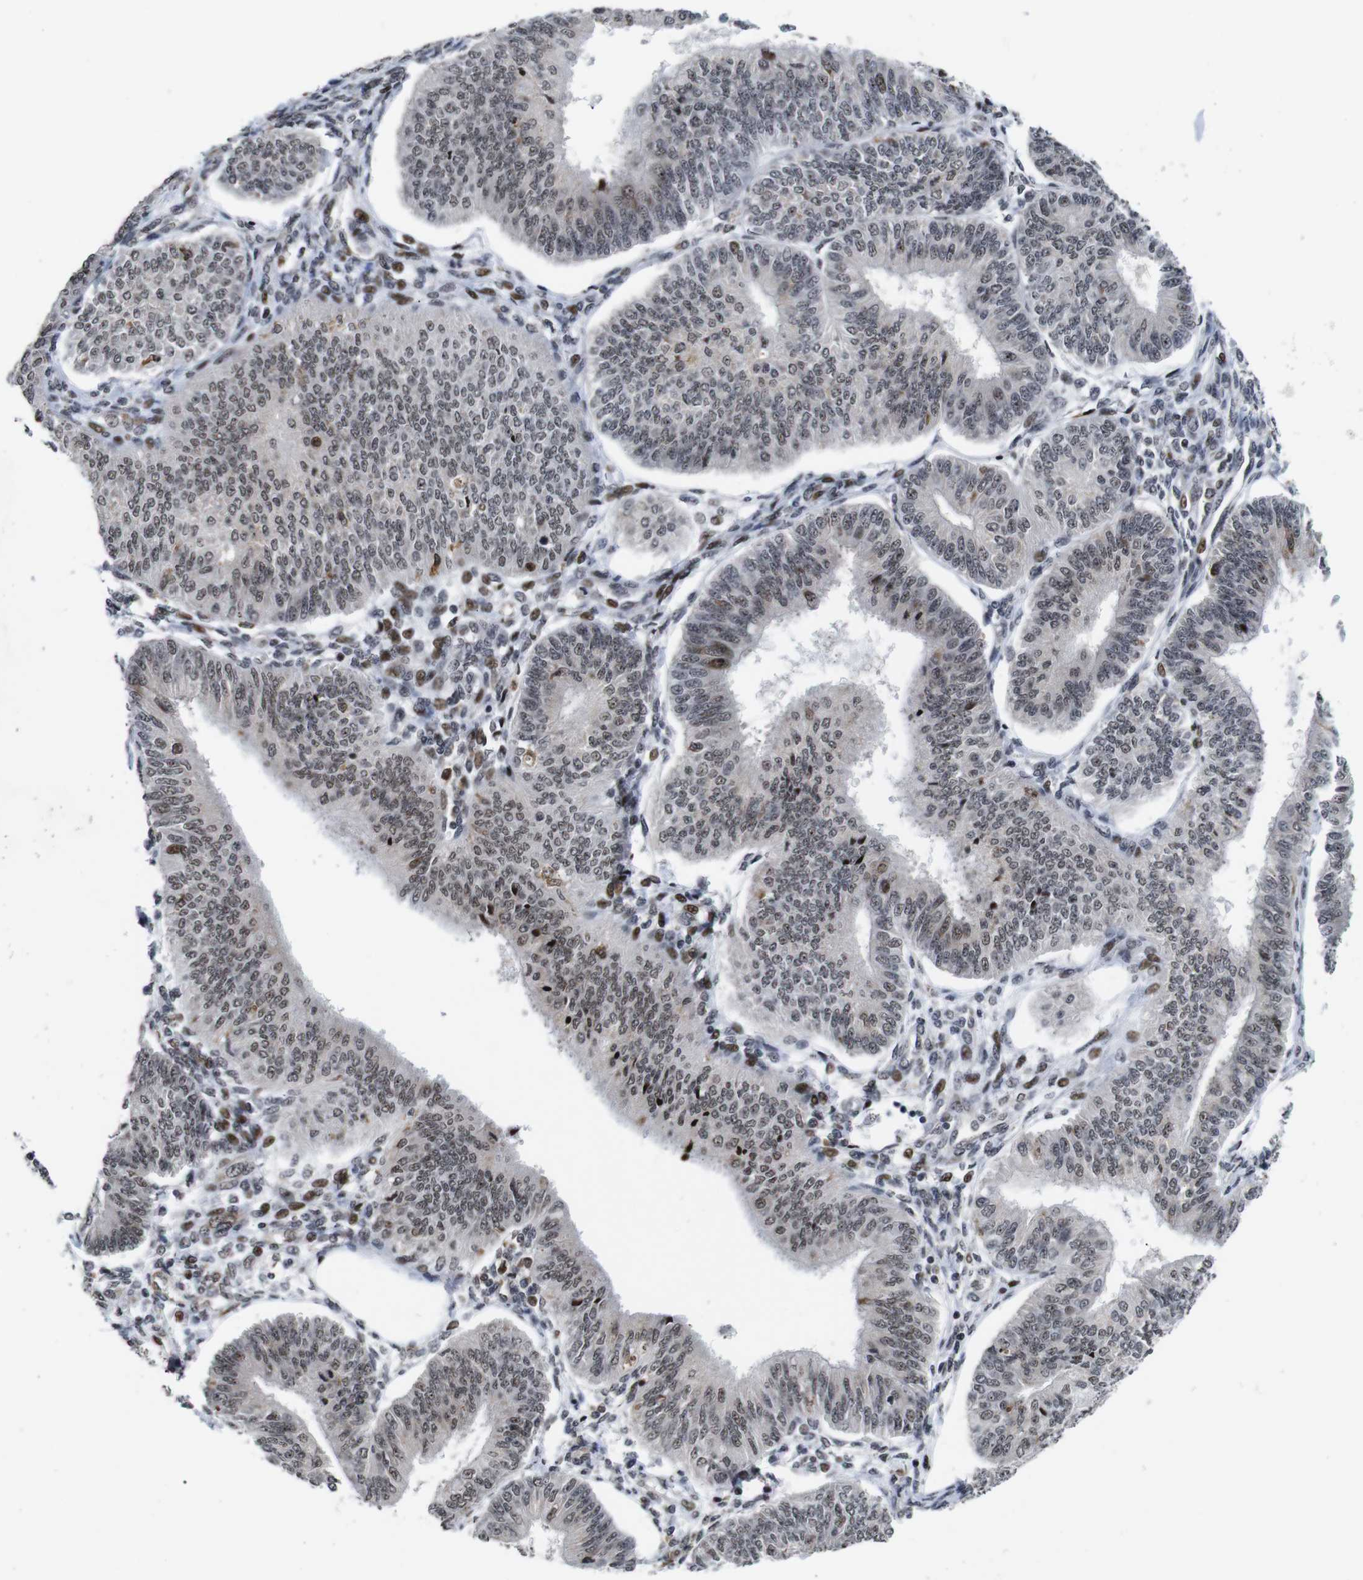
{"staining": {"intensity": "weak", "quantity": ">75%", "location": "nuclear"}, "tissue": "endometrial cancer", "cell_type": "Tumor cells", "image_type": "cancer", "snomed": [{"axis": "morphology", "description": "Adenocarcinoma, NOS"}, {"axis": "topography", "description": "Endometrium"}], "caption": "Immunohistochemical staining of human endometrial cancer demonstrates weak nuclear protein positivity in approximately >75% of tumor cells.", "gene": "EIF4G1", "patient": {"sex": "female", "age": 58}}